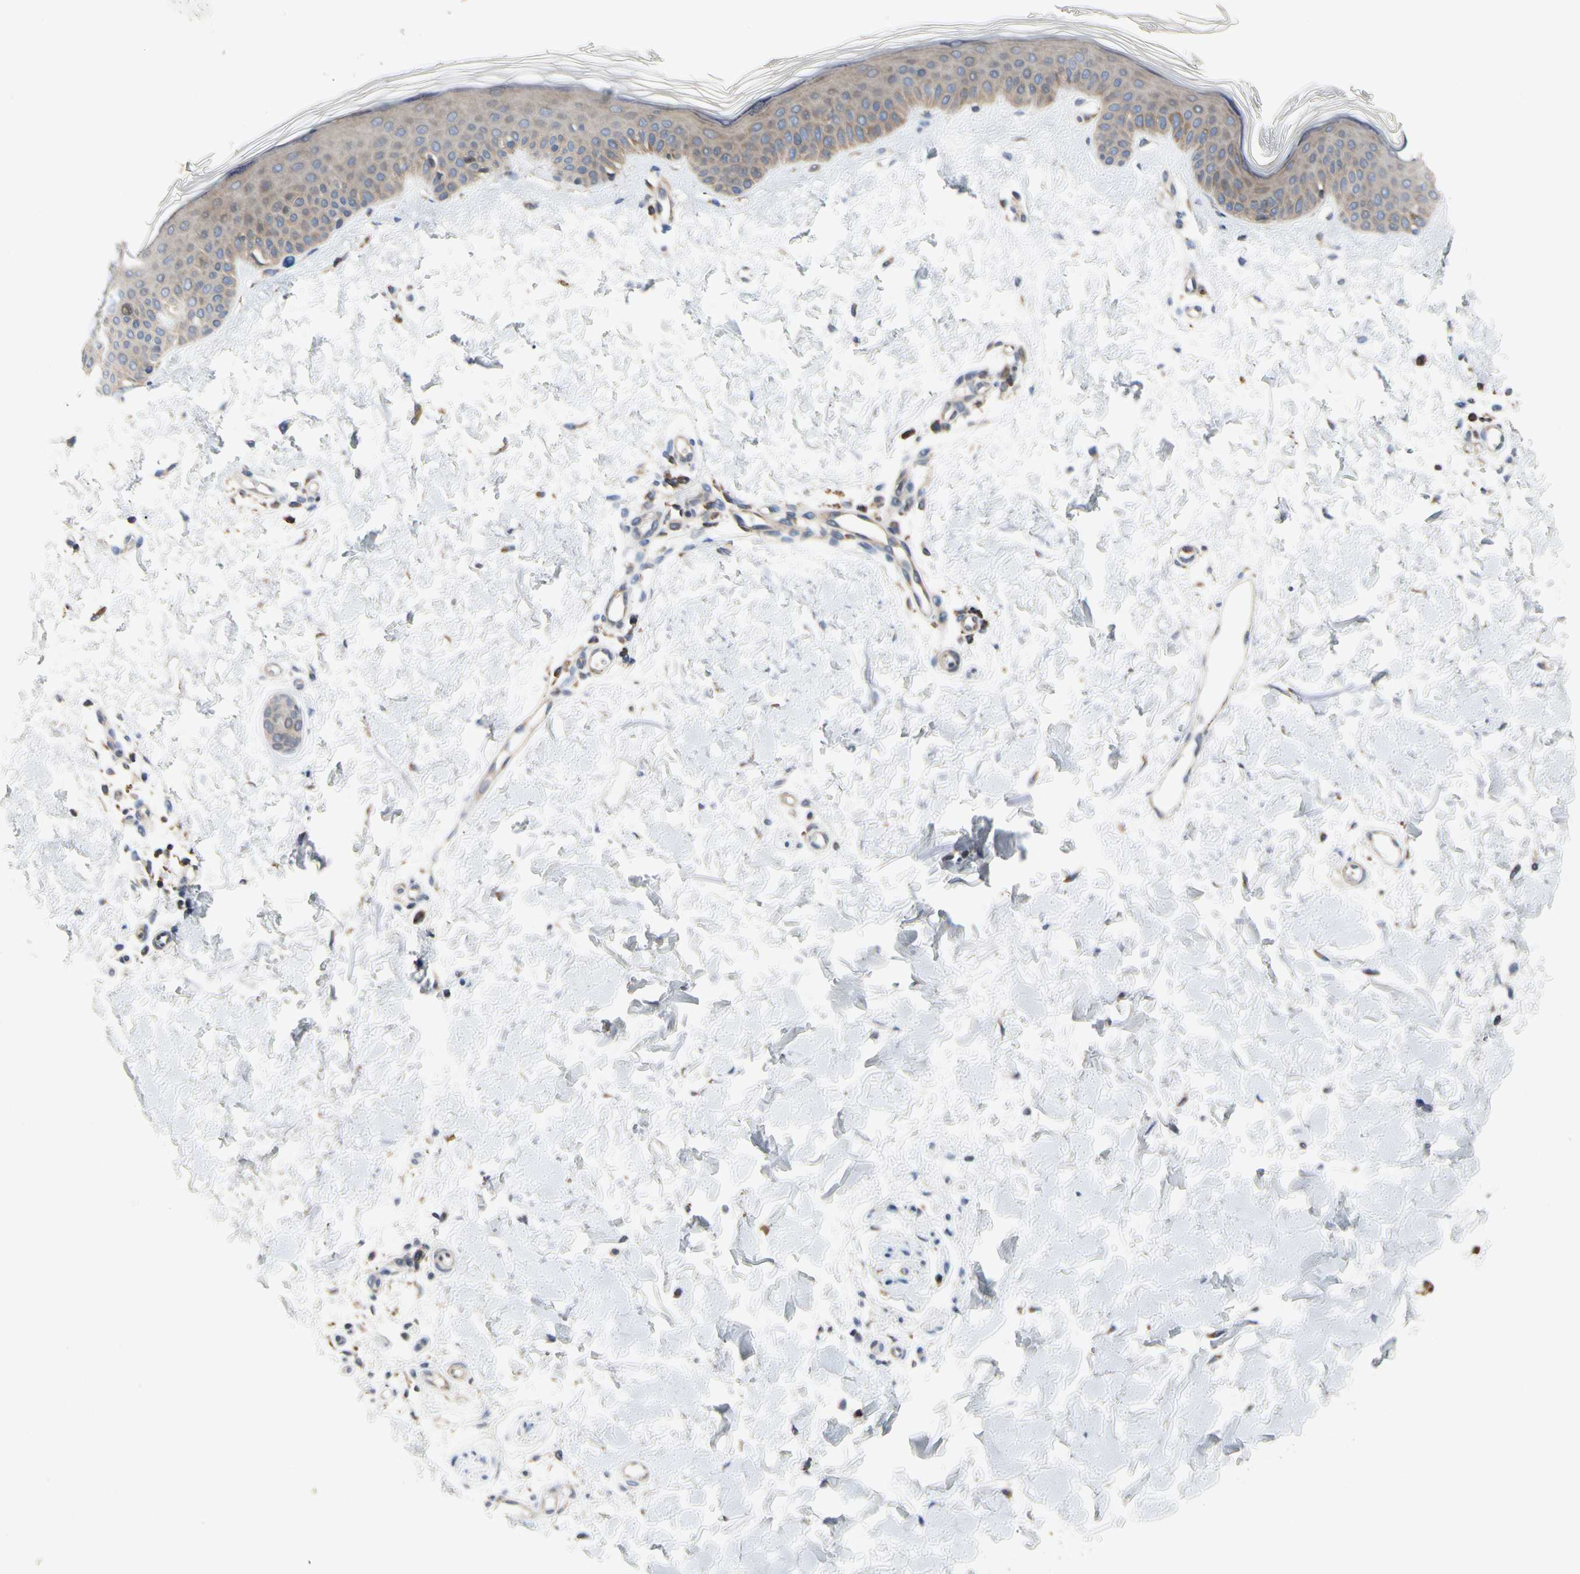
{"staining": {"intensity": "moderate", "quantity": ">75%", "location": "cytoplasmic/membranous"}, "tissue": "skin", "cell_type": "Fibroblasts", "image_type": "normal", "snomed": [{"axis": "morphology", "description": "Normal tissue, NOS"}, {"axis": "topography", "description": "Skin"}], "caption": "Protein positivity by IHC displays moderate cytoplasmic/membranous positivity in about >75% of fibroblasts in benign skin.", "gene": "MMEL1", "patient": {"sex": "female", "age": 56}}